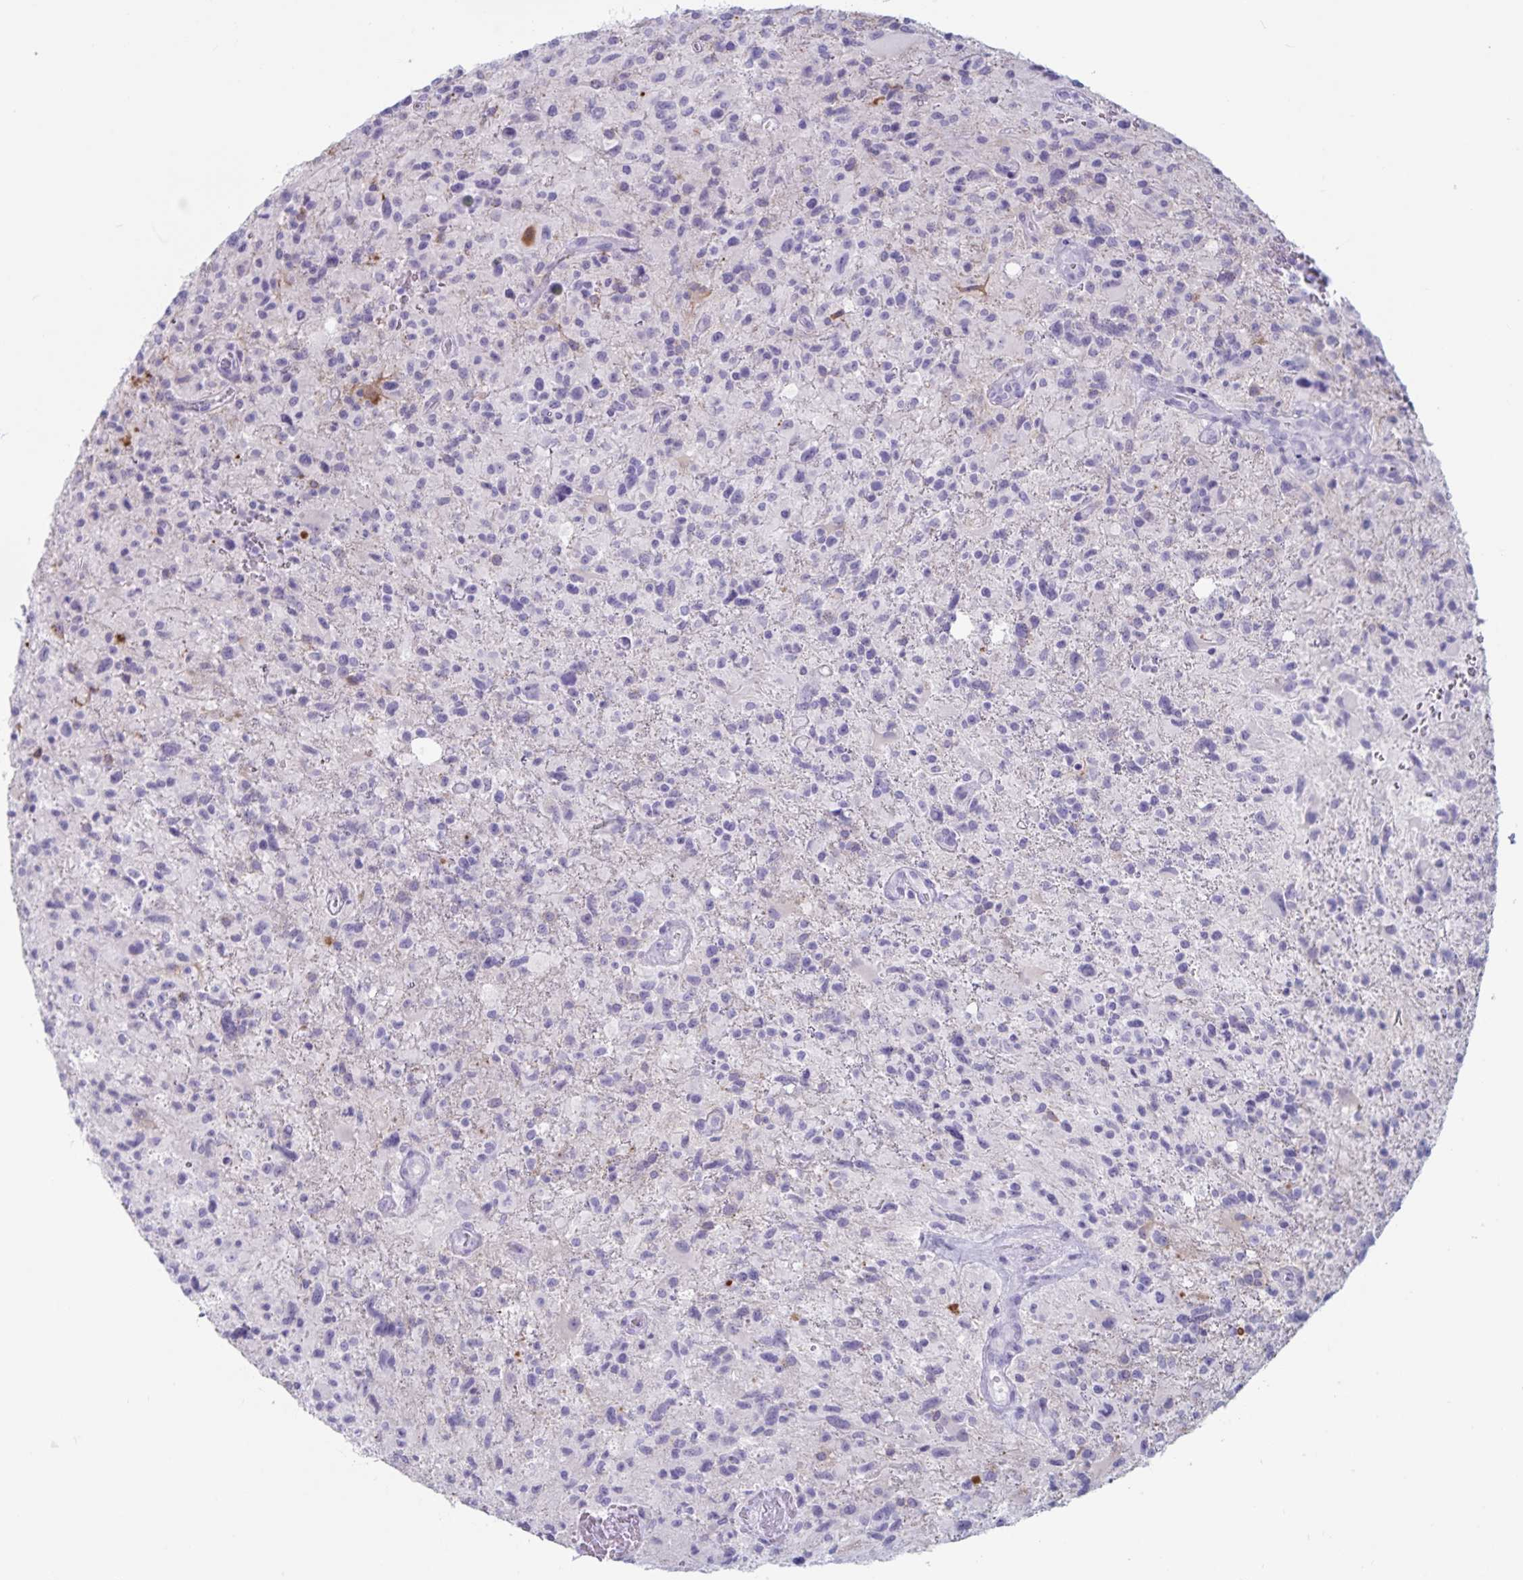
{"staining": {"intensity": "negative", "quantity": "none", "location": "none"}, "tissue": "glioma", "cell_type": "Tumor cells", "image_type": "cancer", "snomed": [{"axis": "morphology", "description": "Glioma, malignant, High grade"}, {"axis": "topography", "description": "Brain"}], "caption": "Glioma was stained to show a protein in brown. There is no significant expression in tumor cells.", "gene": "GNLY", "patient": {"sex": "male", "age": 63}}